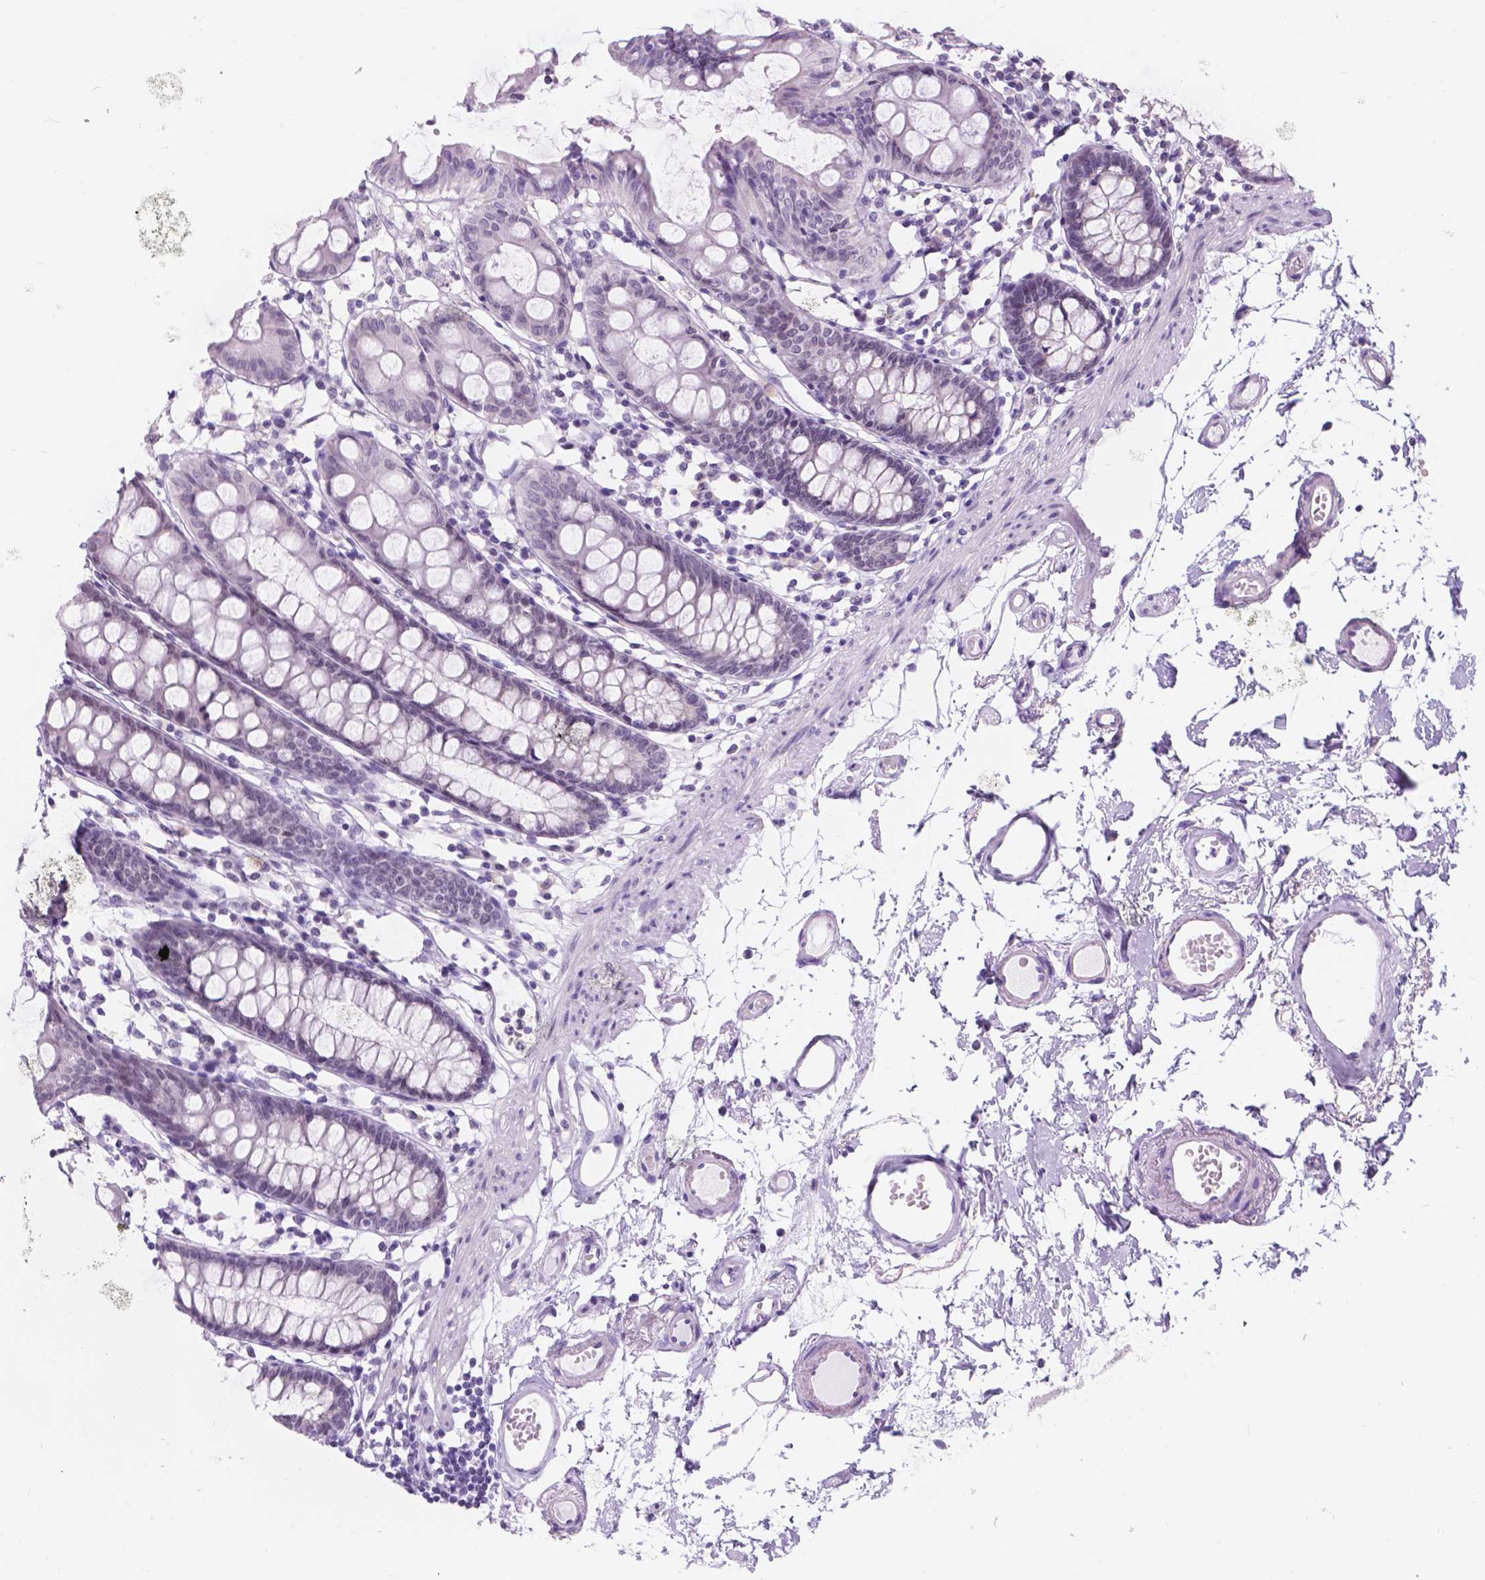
{"staining": {"intensity": "negative", "quantity": "none", "location": "none"}, "tissue": "colon", "cell_type": "Endothelial cells", "image_type": "normal", "snomed": [{"axis": "morphology", "description": "Normal tissue, NOS"}, {"axis": "topography", "description": "Colon"}], "caption": "IHC of benign human colon exhibits no positivity in endothelial cells. (DAB IHC visualized using brightfield microscopy, high magnification).", "gene": "DCC", "patient": {"sex": "female", "age": 84}}